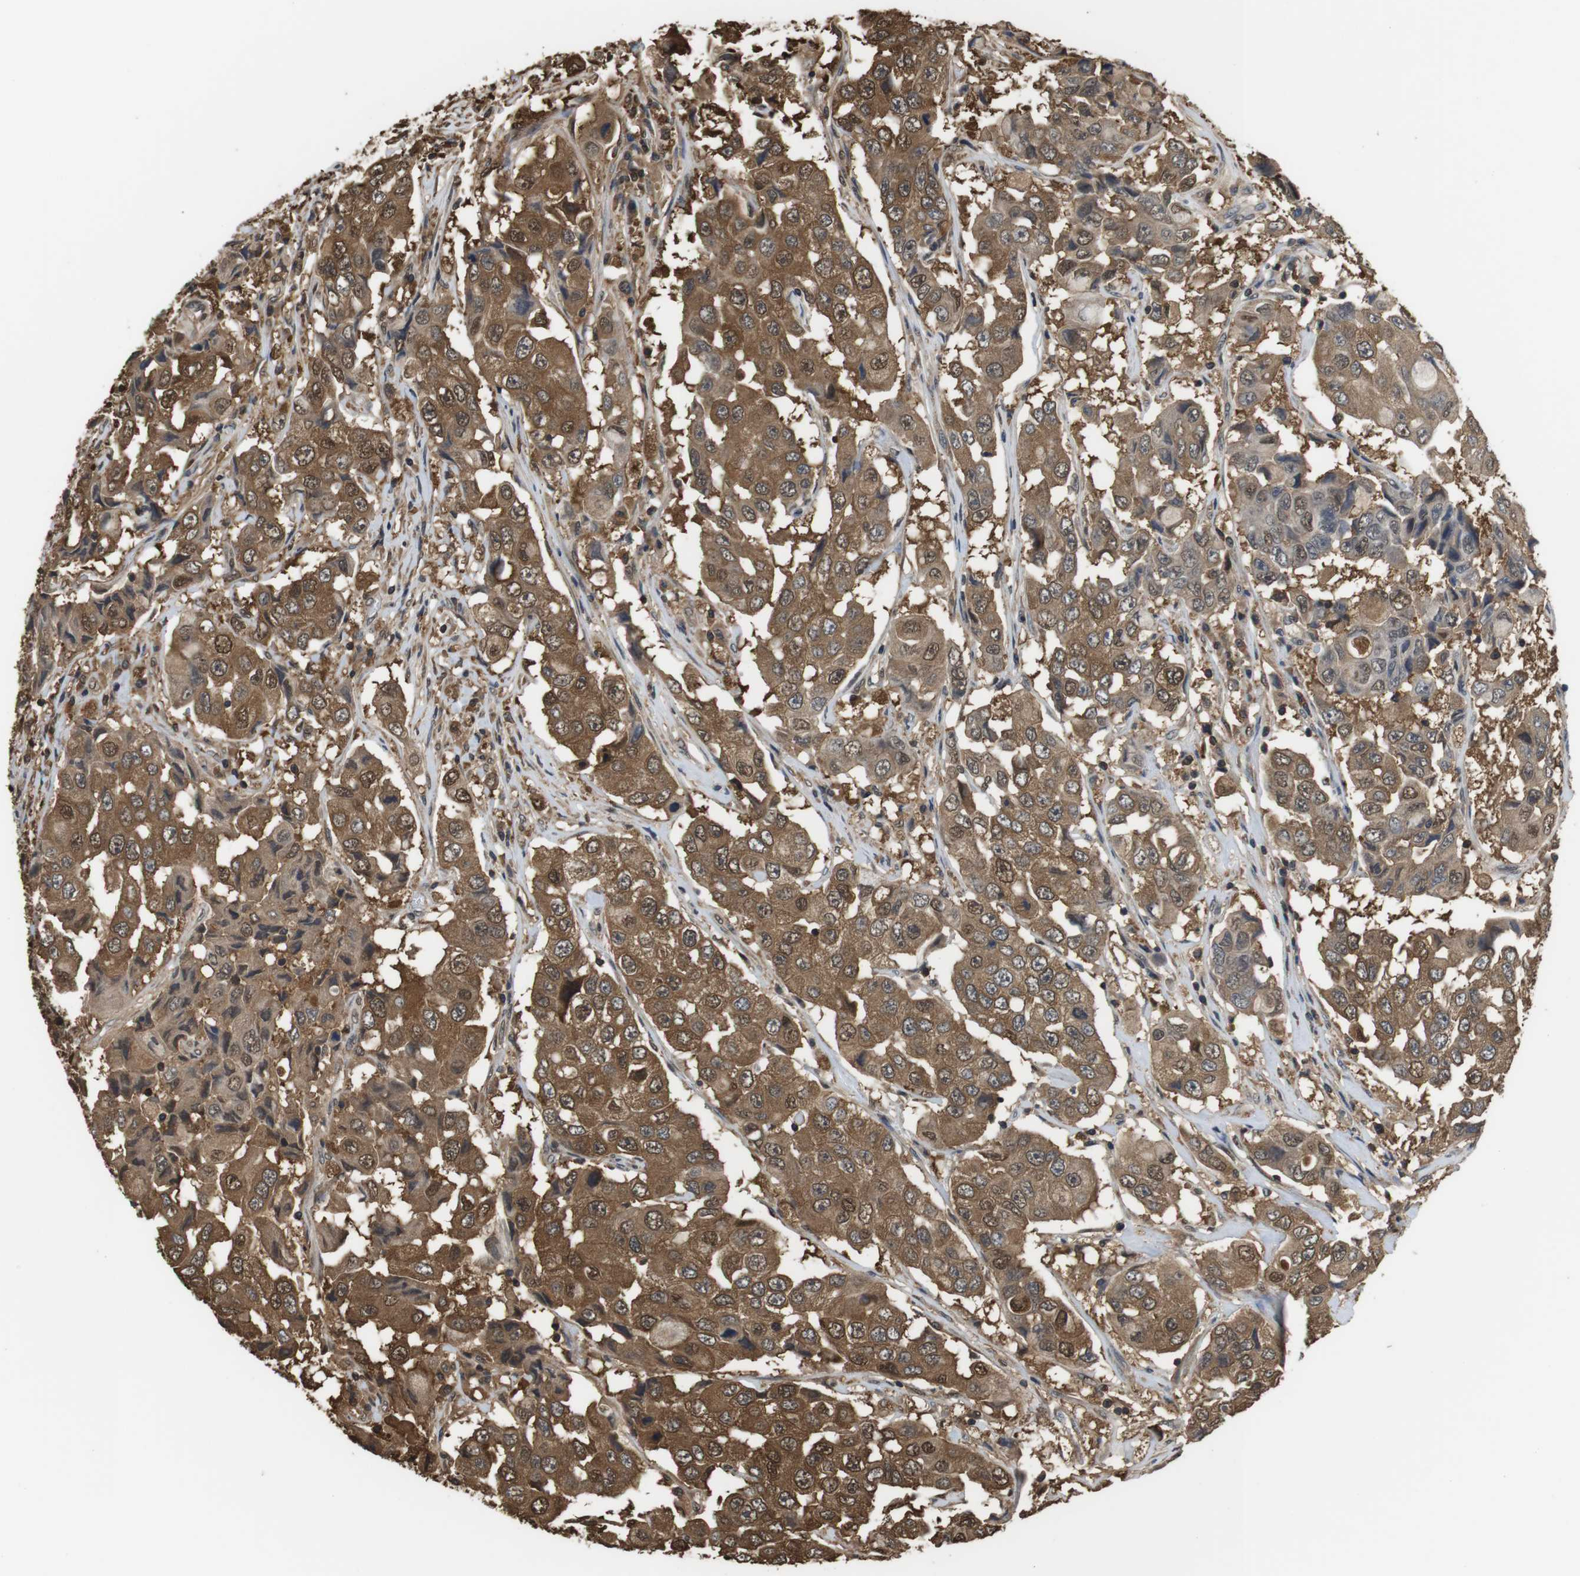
{"staining": {"intensity": "moderate", "quantity": ">75%", "location": "cytoplasmic/membranous,nuclear"}, "tissue": "breast cancer", "cell_type": "Tumor cells", "image_type": "cancer", "snomed": [{"axis": "morphology", "description": "Duct carcinoma"}, {"axis": "topography", "description": "Breast"}], "caption": "Immunohistochemical staining of invasive ductal carcinoma (breast) demonstrates moderate cytoplasmic/membranous and nuclear protein expression in about >75% of tumor cells.", "gene": "LDHA", "patient": {"sex": "female", "age": 27}}